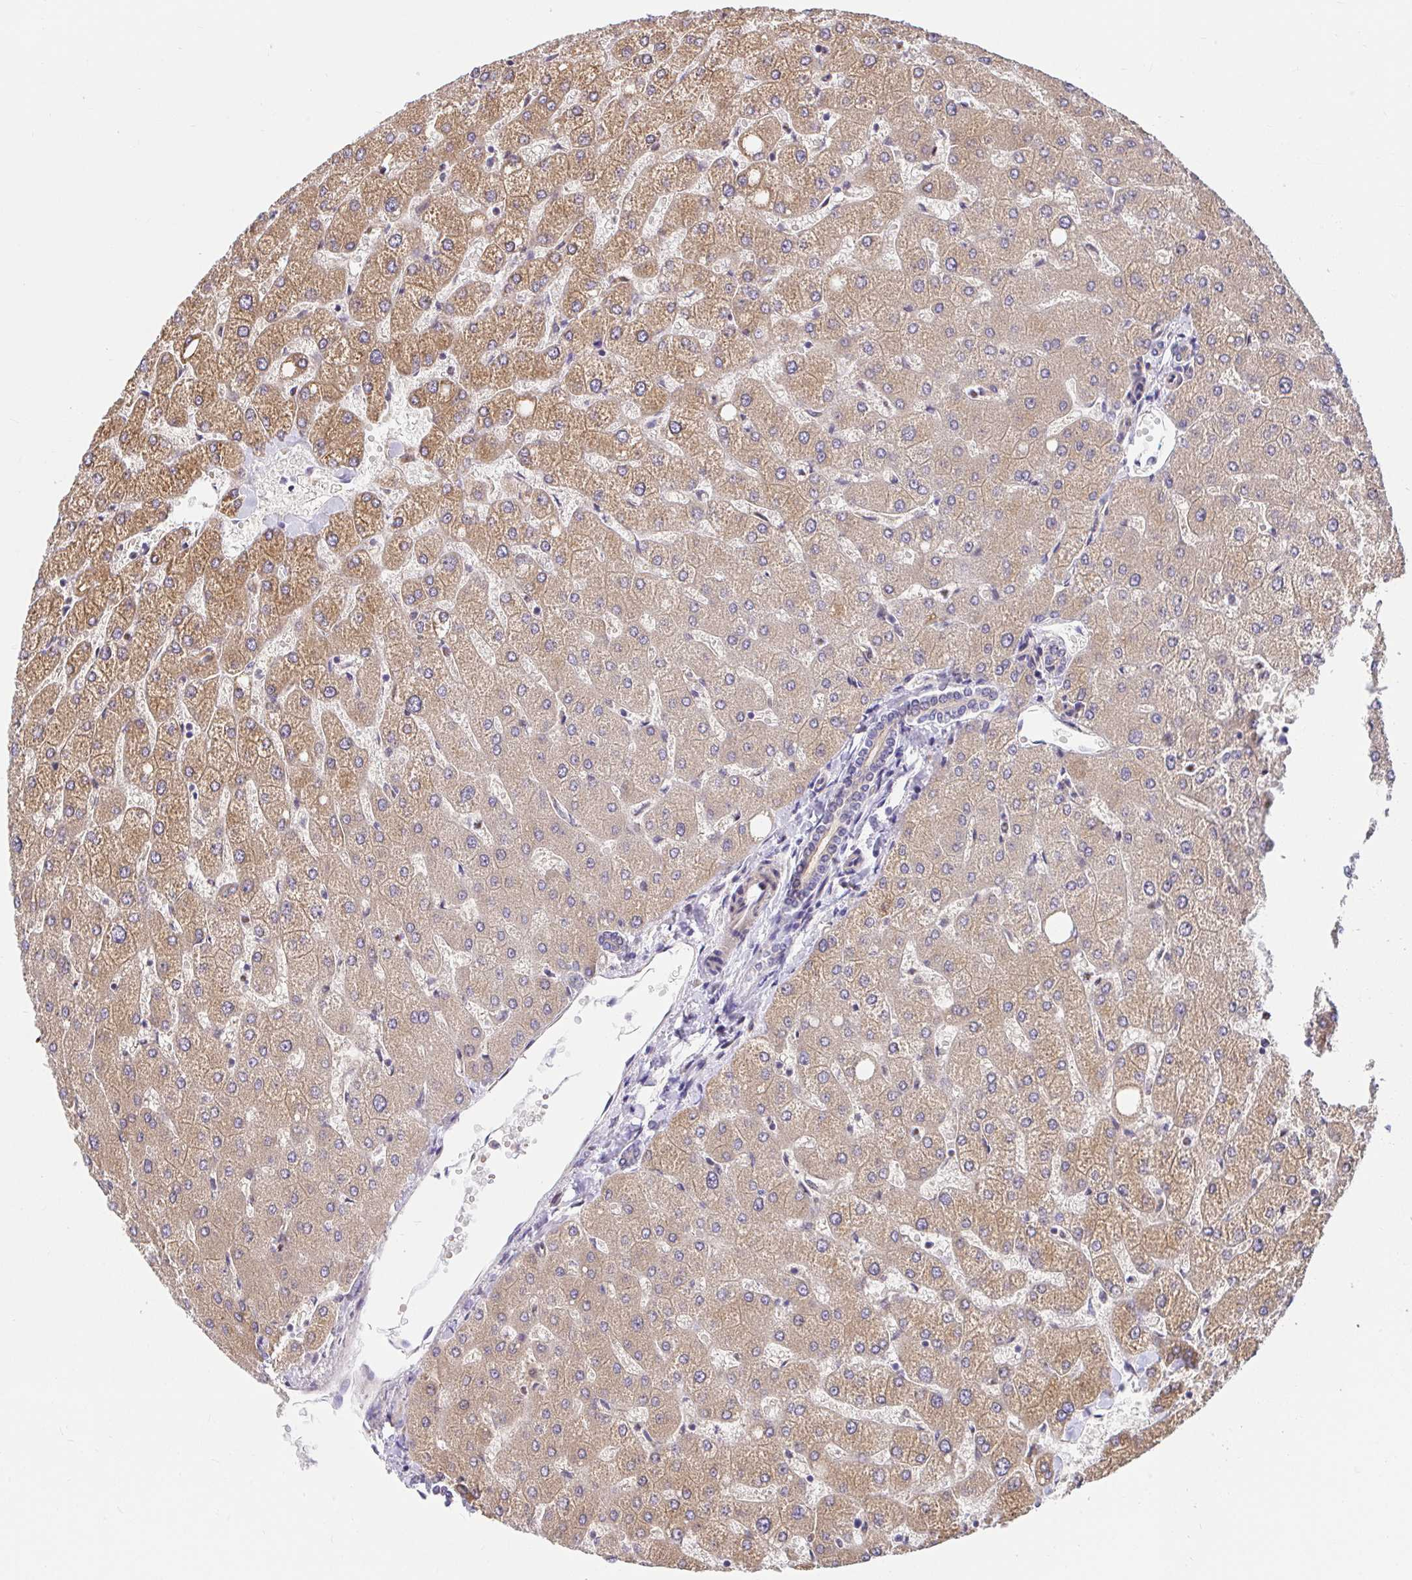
{"staining": {"intensity": "weak", "quantity": "<25%", "location": "cytoplasmic/membranous"}, "tissue": "liver", "cell_type": "Cholangiocytes", "image_type": "normal", "snomed": [{"axis": "morphology", "description": "Normal tissue, NOS"}, {"axis": "topography", "description": "Liver"}], "caption": "Normal liver was stained to show a protein in brown. There is no significant expression in cholangiocytes. (DAB immunohistochemistry, high magnification).", "gene": "TRIM55", "patient": {"sex": "female", "age": 54}}